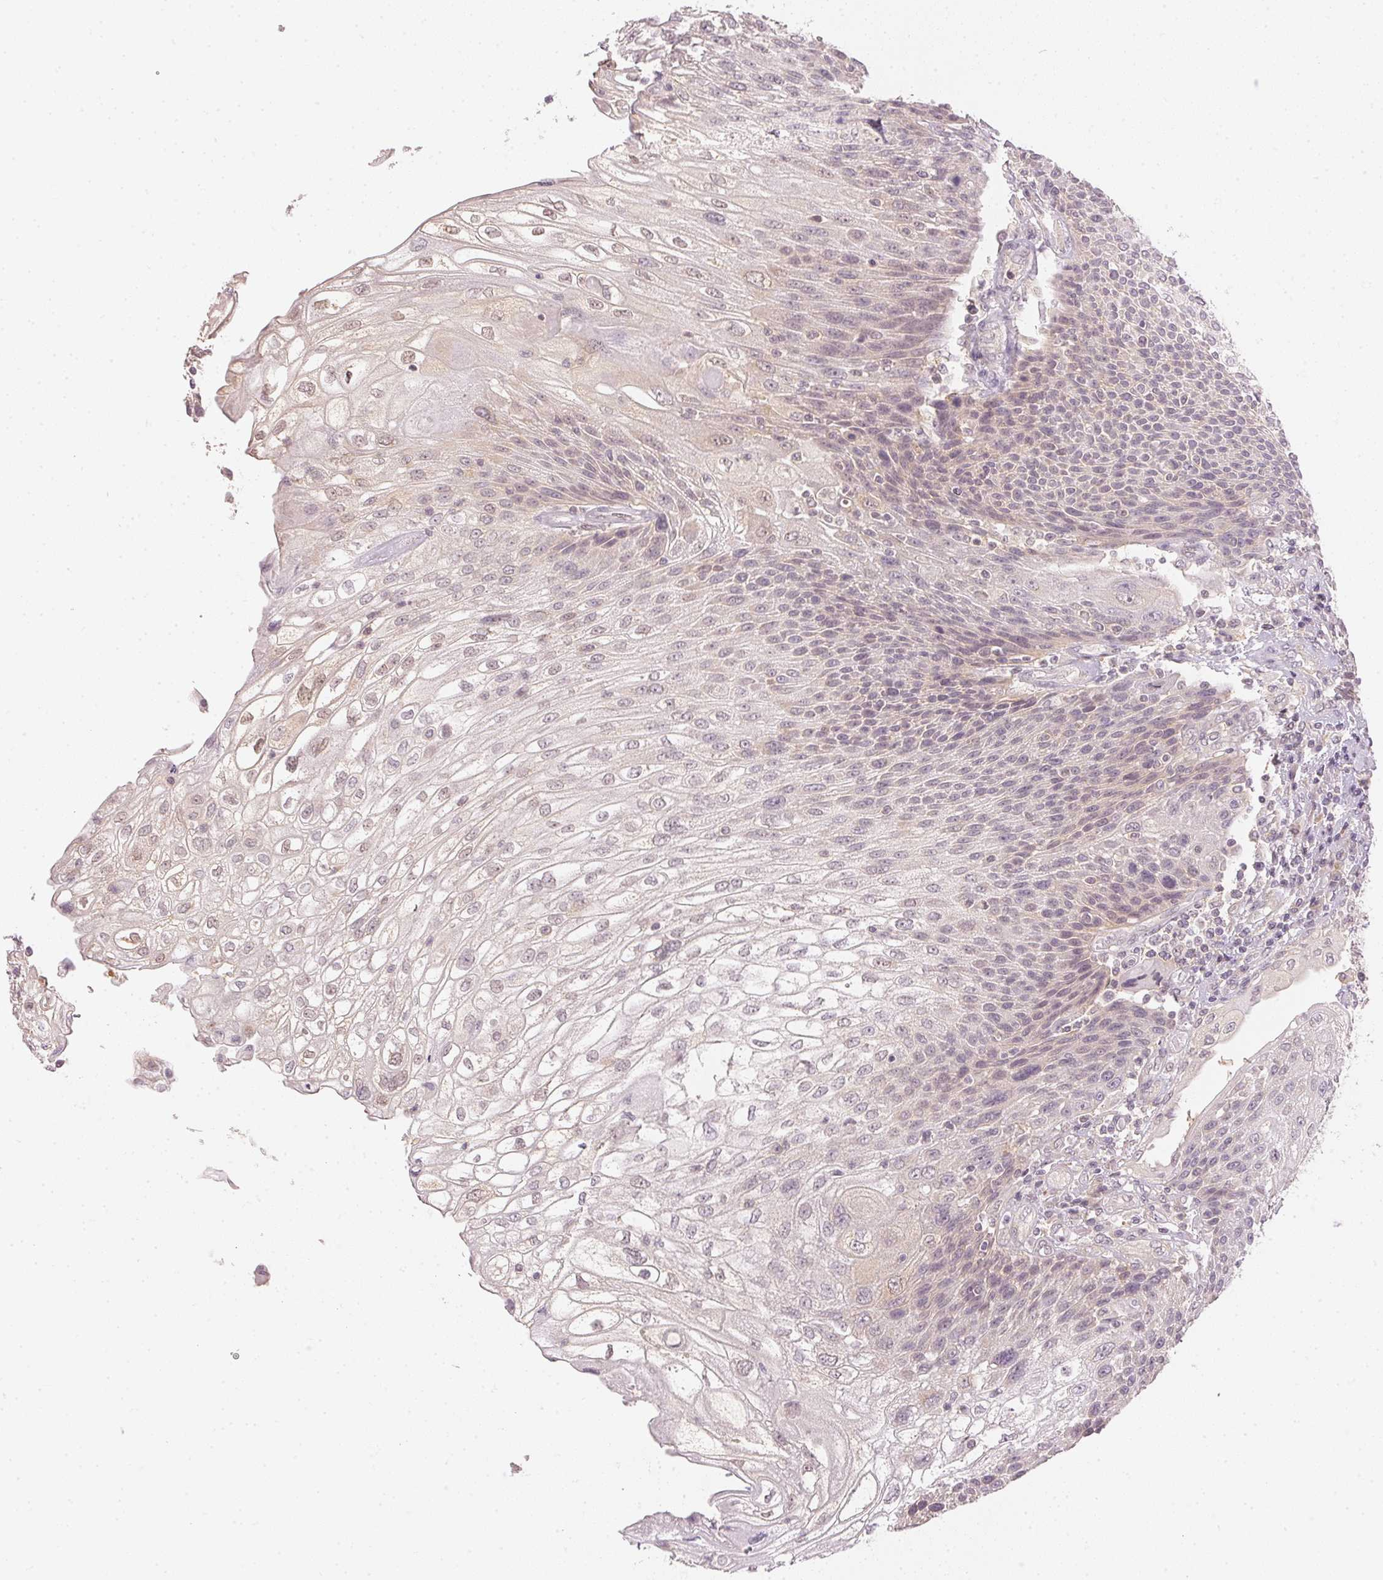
{"staining": {"intensity": "weak", "quantity": "<25%", "location": "cytoplasmic/membranous,nuclear"}, "tissue": "urothelial cancer", "cell_type": "Tumor cells", "image_type": "cancer", "snomed": [{"axis": "morphology", "description": "Urothelial carcinoma, High grade"}, {"axis": "topography", "description": "Urinary bladder"}], "caption": "Immunohistochemical staining of human high-grade urothelial carcinoma reveals no significant expression in tumor cells.", "gene": "KPRP", "patient": {"sex": "female", "age": 70}}